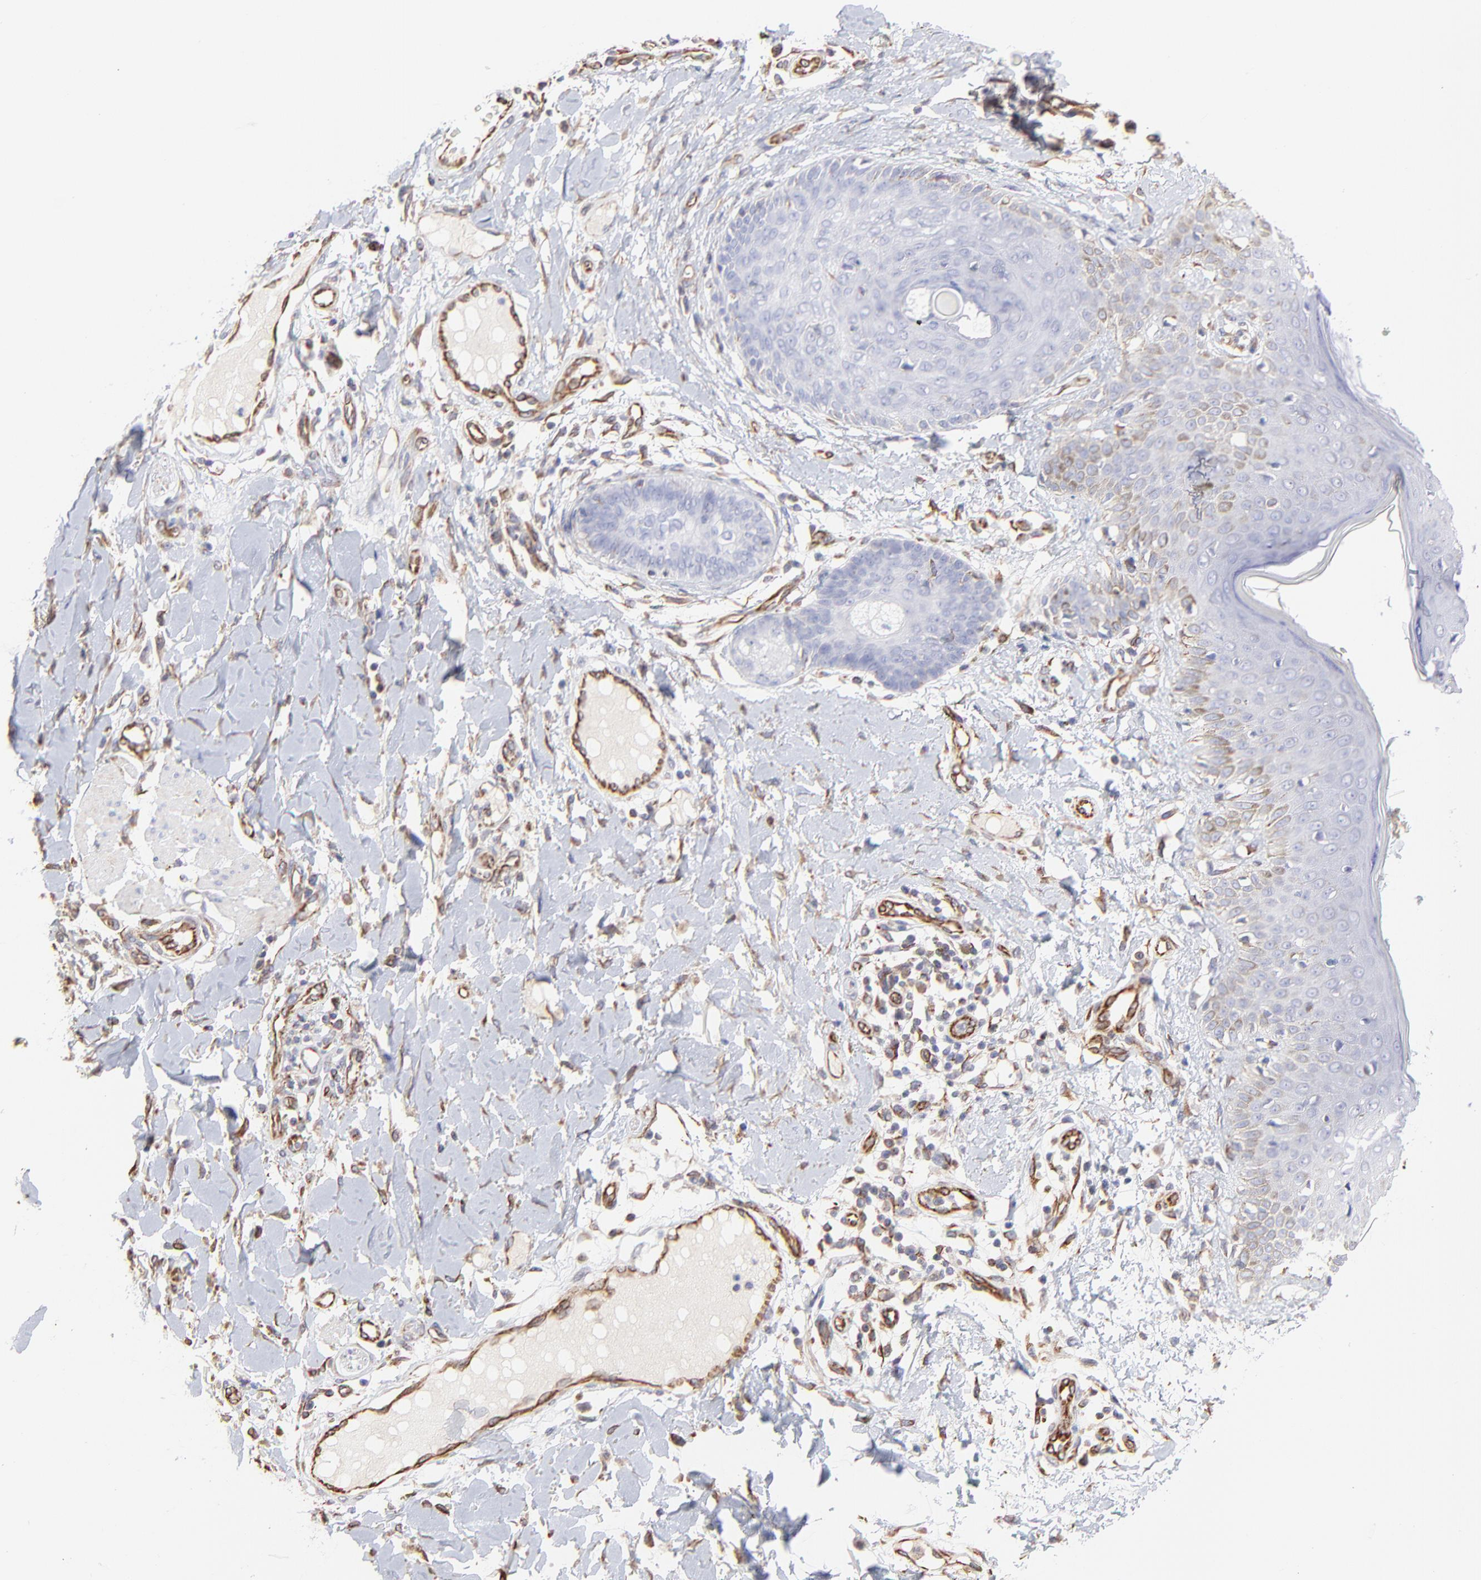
{"staining": {"intensity": "negative", "quantity": "none", "location": "none"}, "tissue": "skin cancer", "cell_type": "Tumor cells", "image_type": "cancer", "snomed": [{"axis": "morphology", "description": "Squamous cell carcinoma, NOS"}, {"axis": "topography", "description": "Skin"}], "caption": "The IHC photomicrograph has no significant positivity in tumor cells of skin cancer tissue.", "gene": "COX8C", "patient": {"sex": "female", "age": 59}}